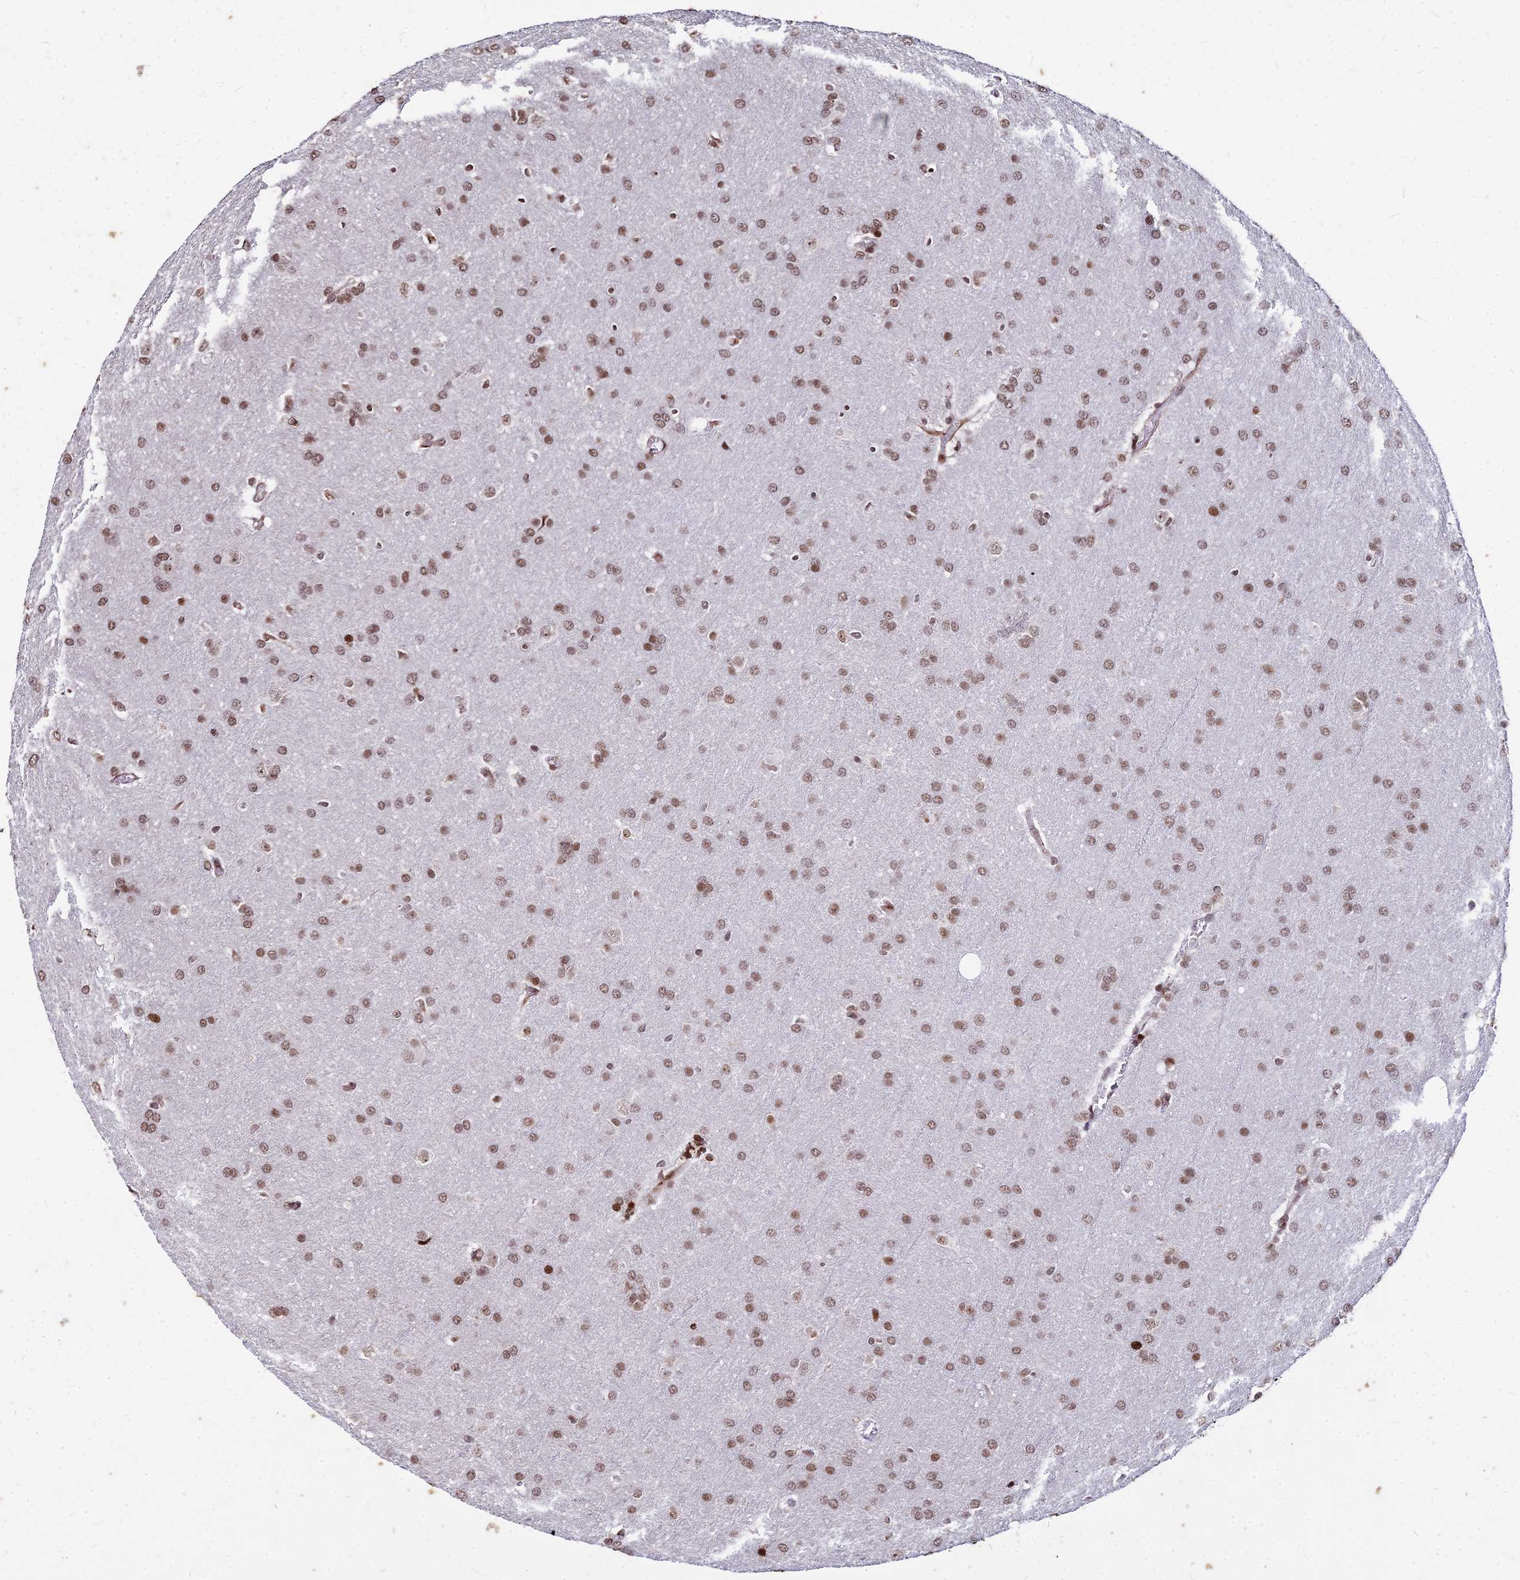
{"staining": {"intensity": "moderate", "quantity": ">75%", "location": "nuclear"}, "tissue": "glioma", "cell_type": "Tumor cells", "image_type": "cancer", "snomed": [{"axis": "morphology", "description": "Glioma, malignant, Low grade"}, {"axis": "topography", "description": "Brain"}], "caption": "A histopathology image showing moderate nuclear staining in about >75% of tumor cells in low-grade glioma (malignant), as visualized by brown immunohistochemical staining.", "gene": "NYAP2", "patient": {"sex": "female", "age": 32}}